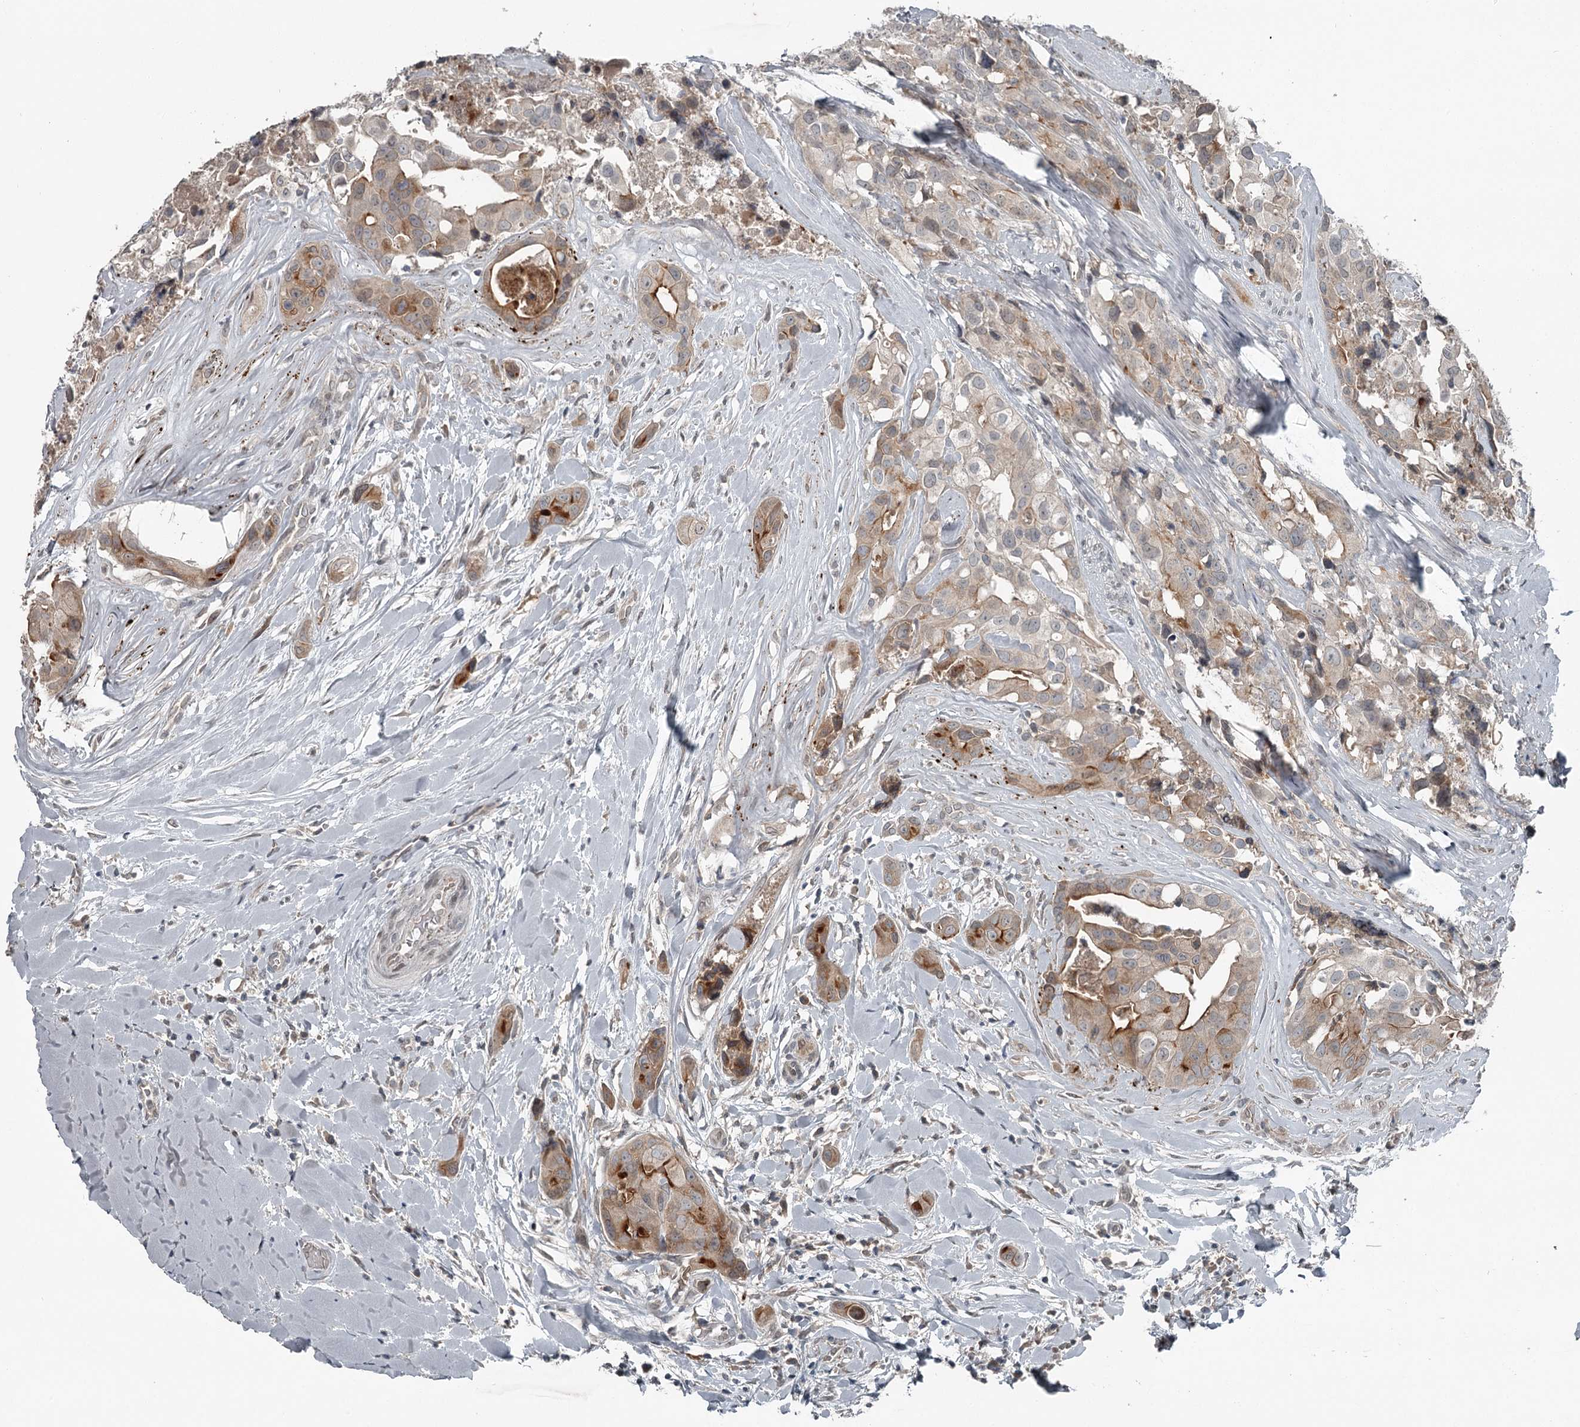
{"staining": {"intensity": "moderate", "quantity": "<25%", "location": "cytoplasmic/membranous"}, "tissue": "head and neck cancer", "cell_type": "Tumor cells", "image_type": "cancer", "snomed": [{"axis": "morphology", "description": "Adenocarcinoma, NOS"}, {"axis": "morphology", "description": "Adenocarcinoma, metastatic, NOS"}, {"axis": "topography", "description": "Head-Neck"}], "caption": "Moderate cytoplasmic/membranous staining is appreciated in about <25% of tumor cells in head and neck cancer. (brown staining indicates protein expression, while blue staining denotes nuclei).", "gene": "SLC39A8", "patient": {"sex": "male", "age": 75}}